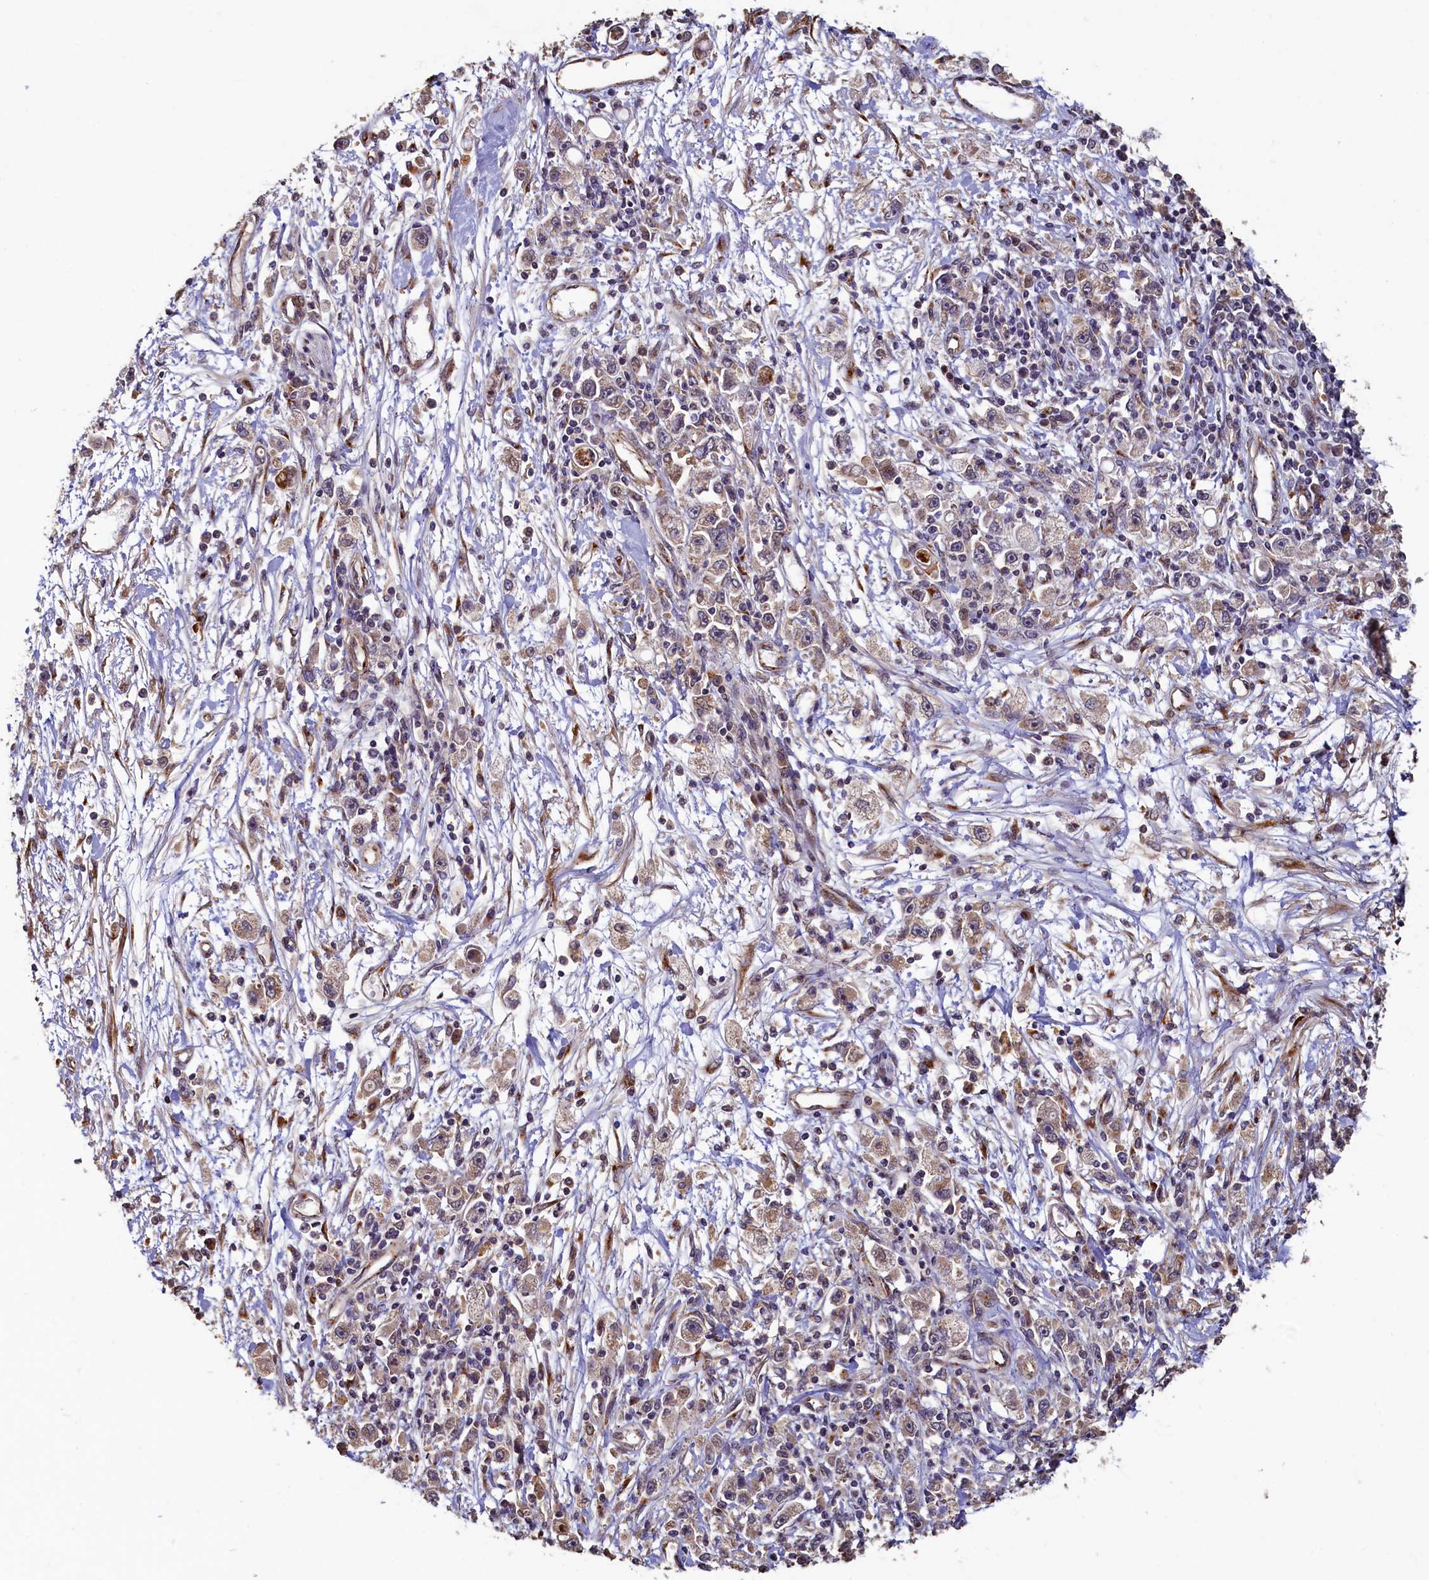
{"staining": {"intensity": "moderate", "quantity": ">75%", "location": "cytoplasmic/membranous"}, "tissue": "stomach cancer", "cell_type": "Tumor cells", "image_type": "cancer", "snomed": [{"axis": "morphology", "description": "Adenocarcinoma, NOS"}, {"axis": "topography", "description": "Stomach"}], "caption": "Tumor cells demonstrate medium levels of moderate cytoplasmic/membranous staining in about >75% of cells in adenocarcinoma (stomach).", "gene": "TMEM181", "patient": {"sex": "female", "age": 59}}